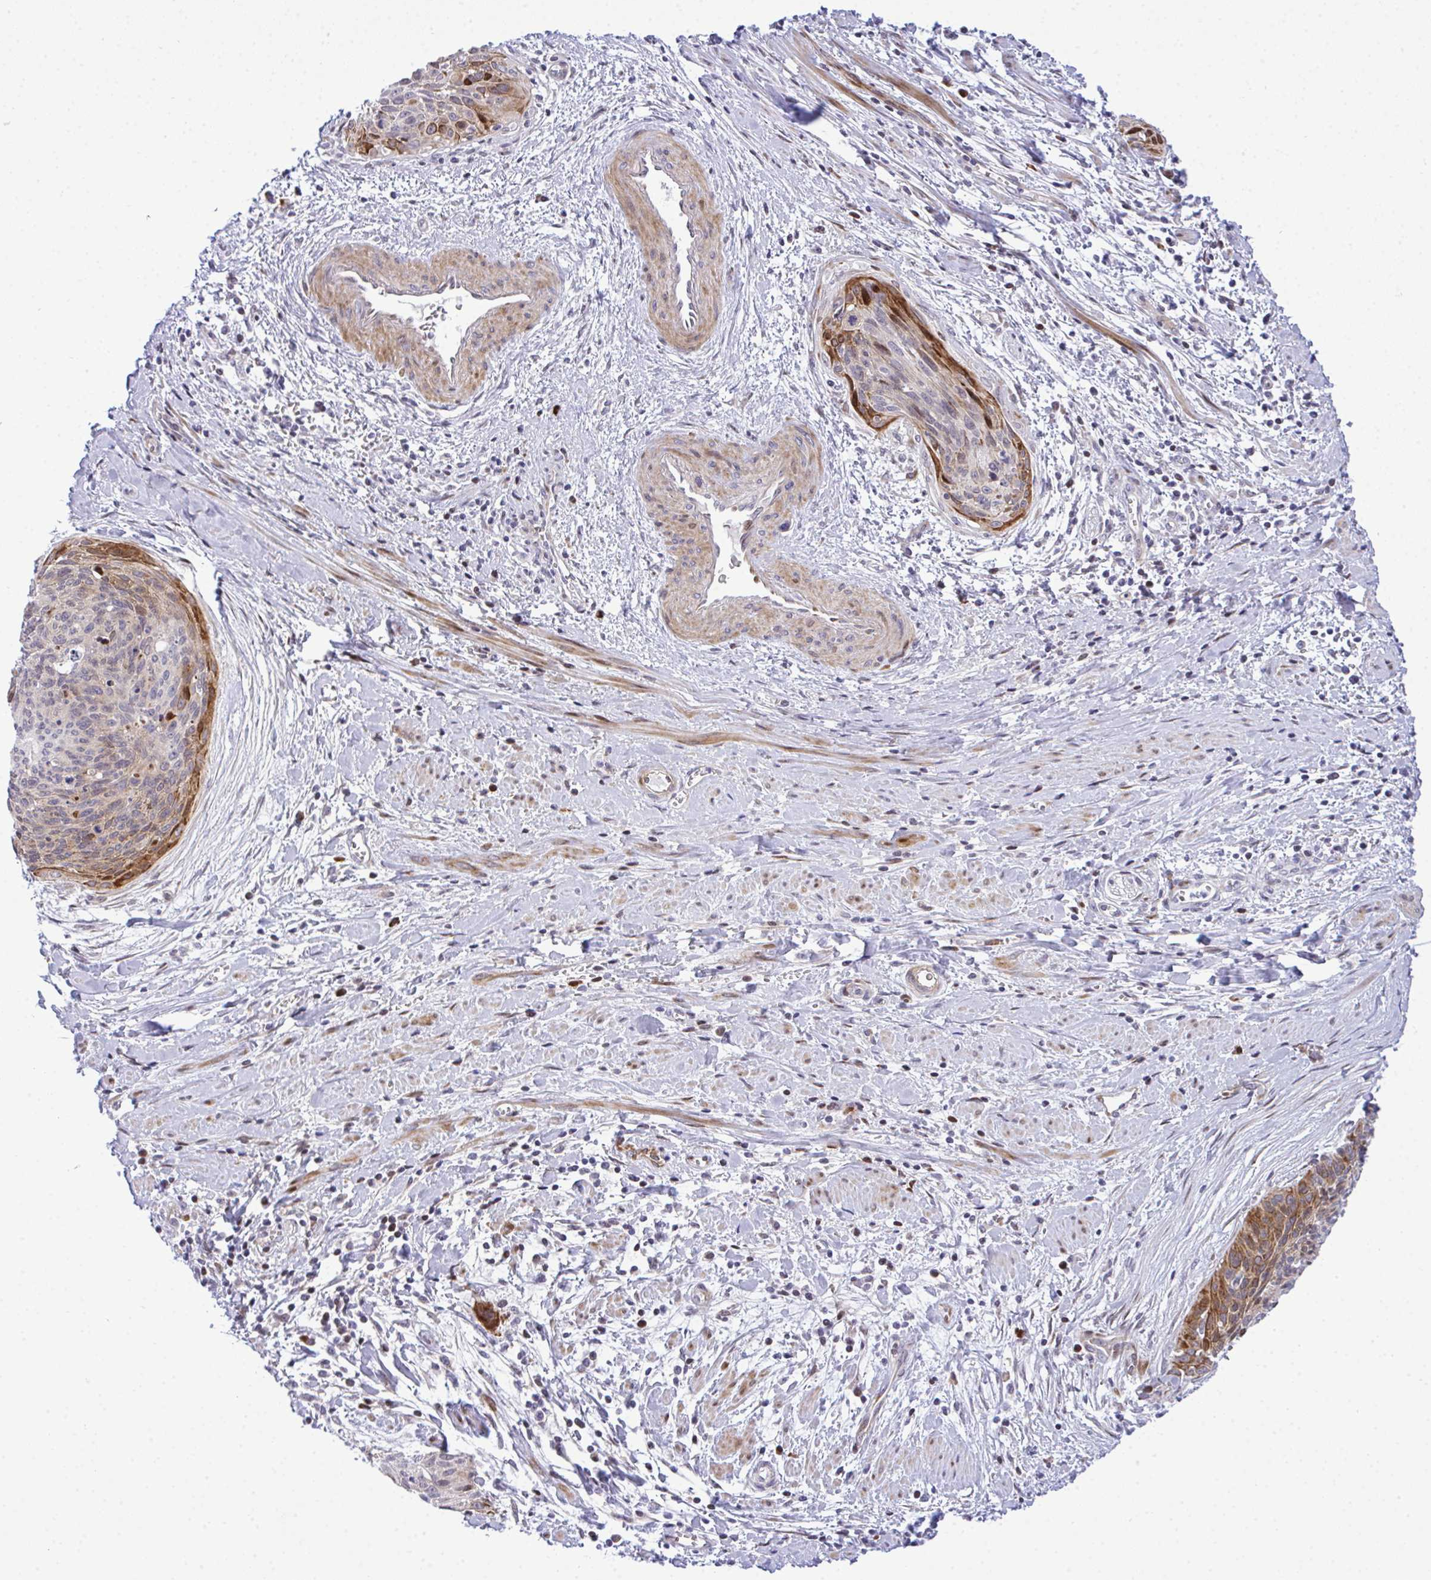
{"staining": {"intensity": "moderate", "quantity": "25%-75%", "location": "cytoplasmic/membranous,nuclear"}, "tissue": "cervical cancer", "cell_type": "Tumor cells", "image_type": "cancer", "snomed": [{"axis": "morphology", "description": "Squamous cell carcinoma, NOS"}, {"axis": "topography", "description": "Cervix"}], "caption": "This is a histology image of immunohistochemistry (IHC) staining of cervical cancer (squamous cell carcinoma), which shows moderate positivity in the cytoplasmic/membranous and nuclear of tumor cells.", "gene": "CASTOR2", "patient": {"sex": "female", "age": 55}}